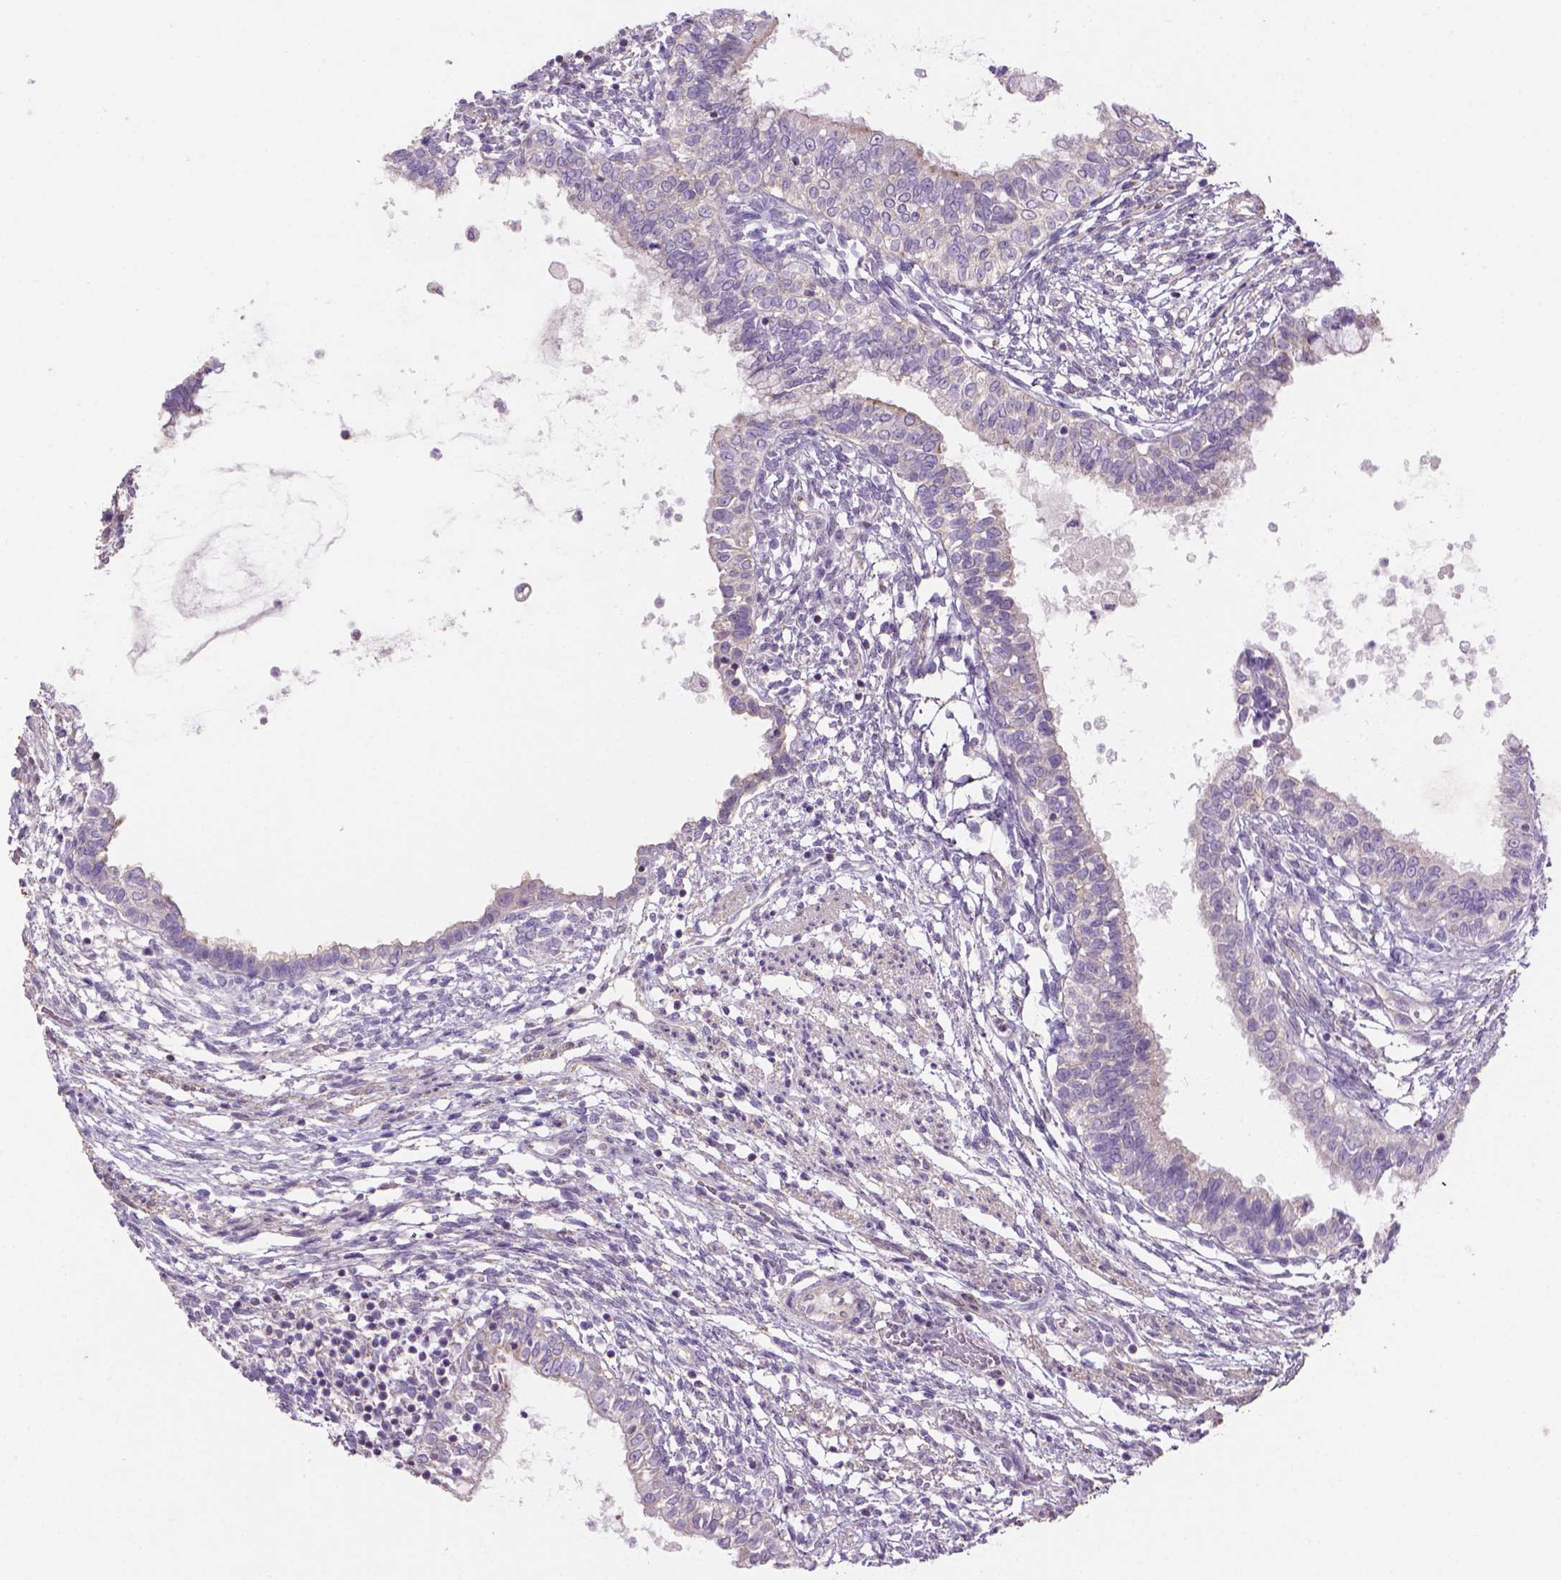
{"staining": {"intensity": "negative", "quantity": "none", "location": "none"}, "tissue": "testis cancer", "cell_type": "Tumor cells", "image_type": "cancer", "snomed": [{"axis": "morphology", "description": "Carcinoma, Embryonal, NOS"}, {"axis": "topography", "description": "Testis"}], "caption": "The photomicrograph shows no staining of tumor cells in embryonal carcinoma (testis).", "gene": "HTRA1", "patient": {"sex": "male", "age": 37}}